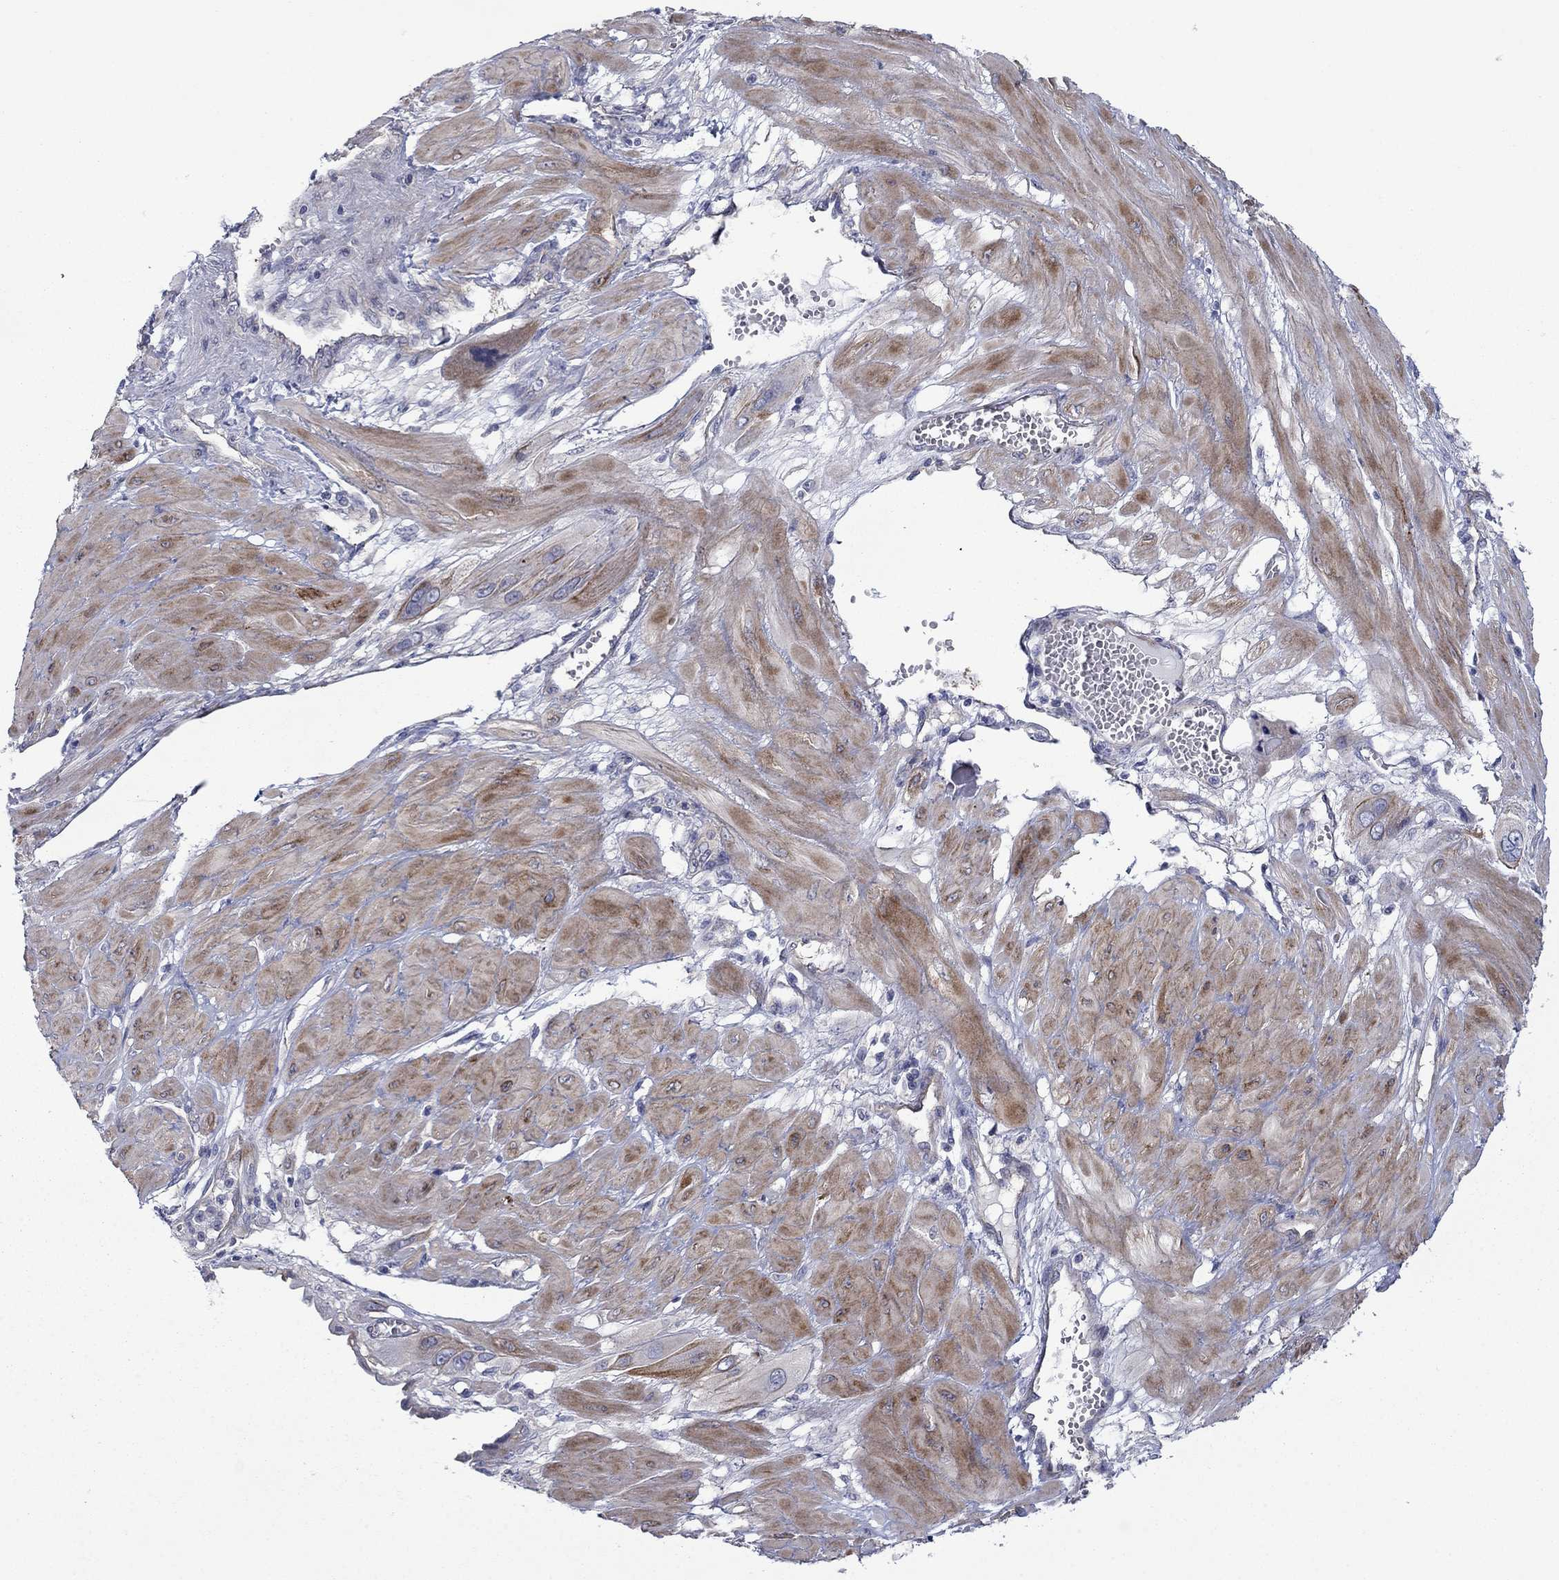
{"staining": {"intensity": "moderate", "quantity": "25%-75%", "location": "cytoplasmic/membranous"}, "tissue": "cervical cancer", "cell_type": "Tumor cells", "image_type": "cancer", "snomed": [{"axis": "morphology", "description": "Squamous cell carcinoma, NOS"}, {"axis": "topography", "description": "Cervix"}], "caption": "IHC photomicrograph of human cervical cancer (squamous cell carcinoma) stained for a protein (brown), which demonstrates medium levels of moderate cytoplasmic/membranous expression in approximately 25%-75% of tumor cells.", "gene": "FXR1", "patient": {"sex": "female", "age": 34}}